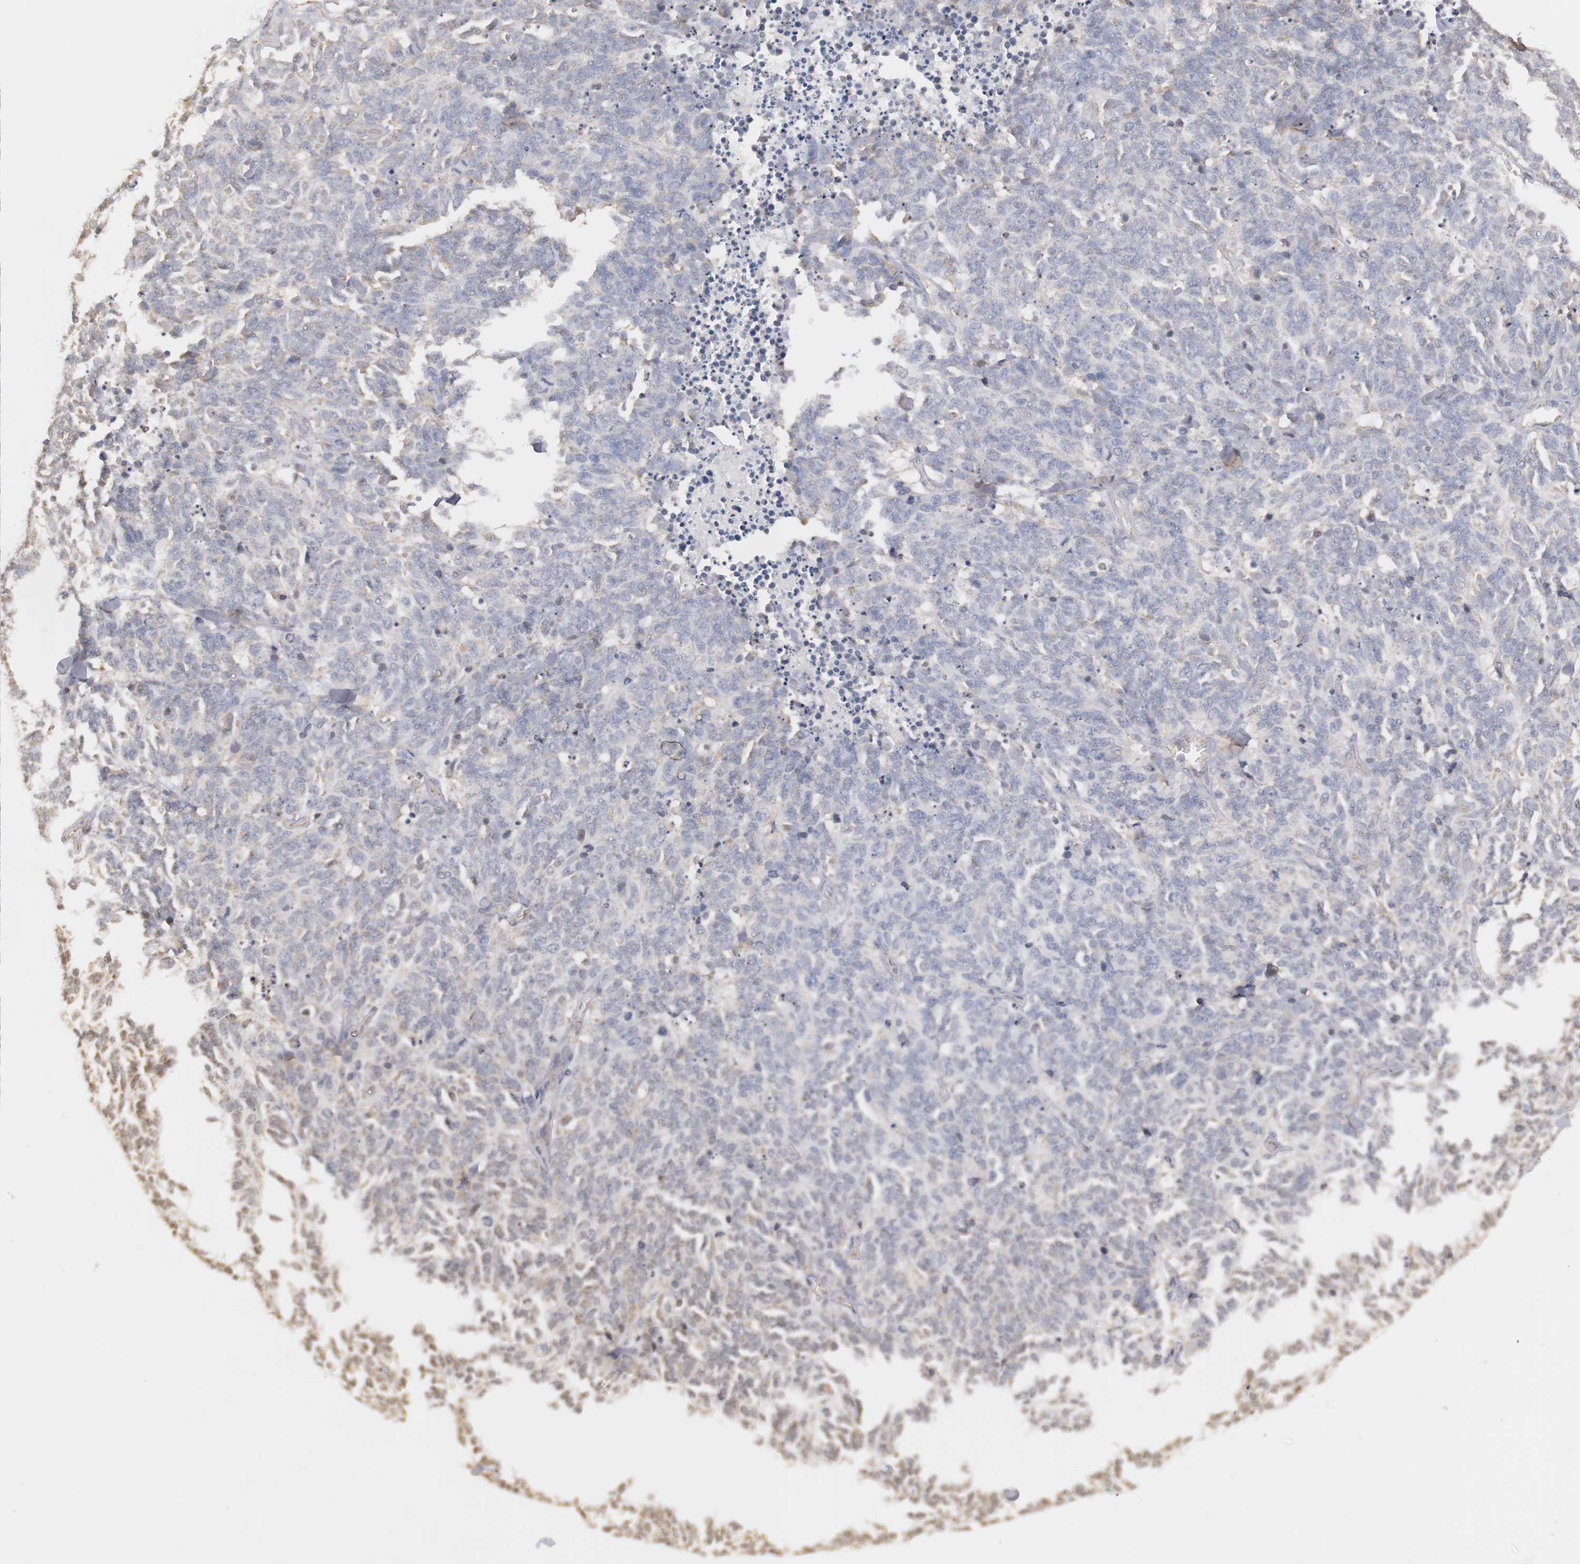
{"staining": {"intensity": "weak", "quantity": "<25%", "location": "cytoplasmic/membranous"}, "tissue": "lung cancer", "cell_type": "Tumor cells", "image_type": "cancer", "snomed": [{"axis": "morphology", "description": "Neoplasm, malignant, NOS"}, {"axis": "topography", "description": "Lung"}], "caption": "DAB (3,3'-diaminobenzidine) immunohistochemical staining of human neoplasm (malignant) (lung) reveals no significant positivity in tumor cells. (Stains: DAB (3,3'-diaminobenzidine) IHC with hematoxylin counter stain, Microscopy: brightfield microscopy at high magnification).", "gene": "PLEKHA1", "patient": {"sex": "female", "age": 58}}